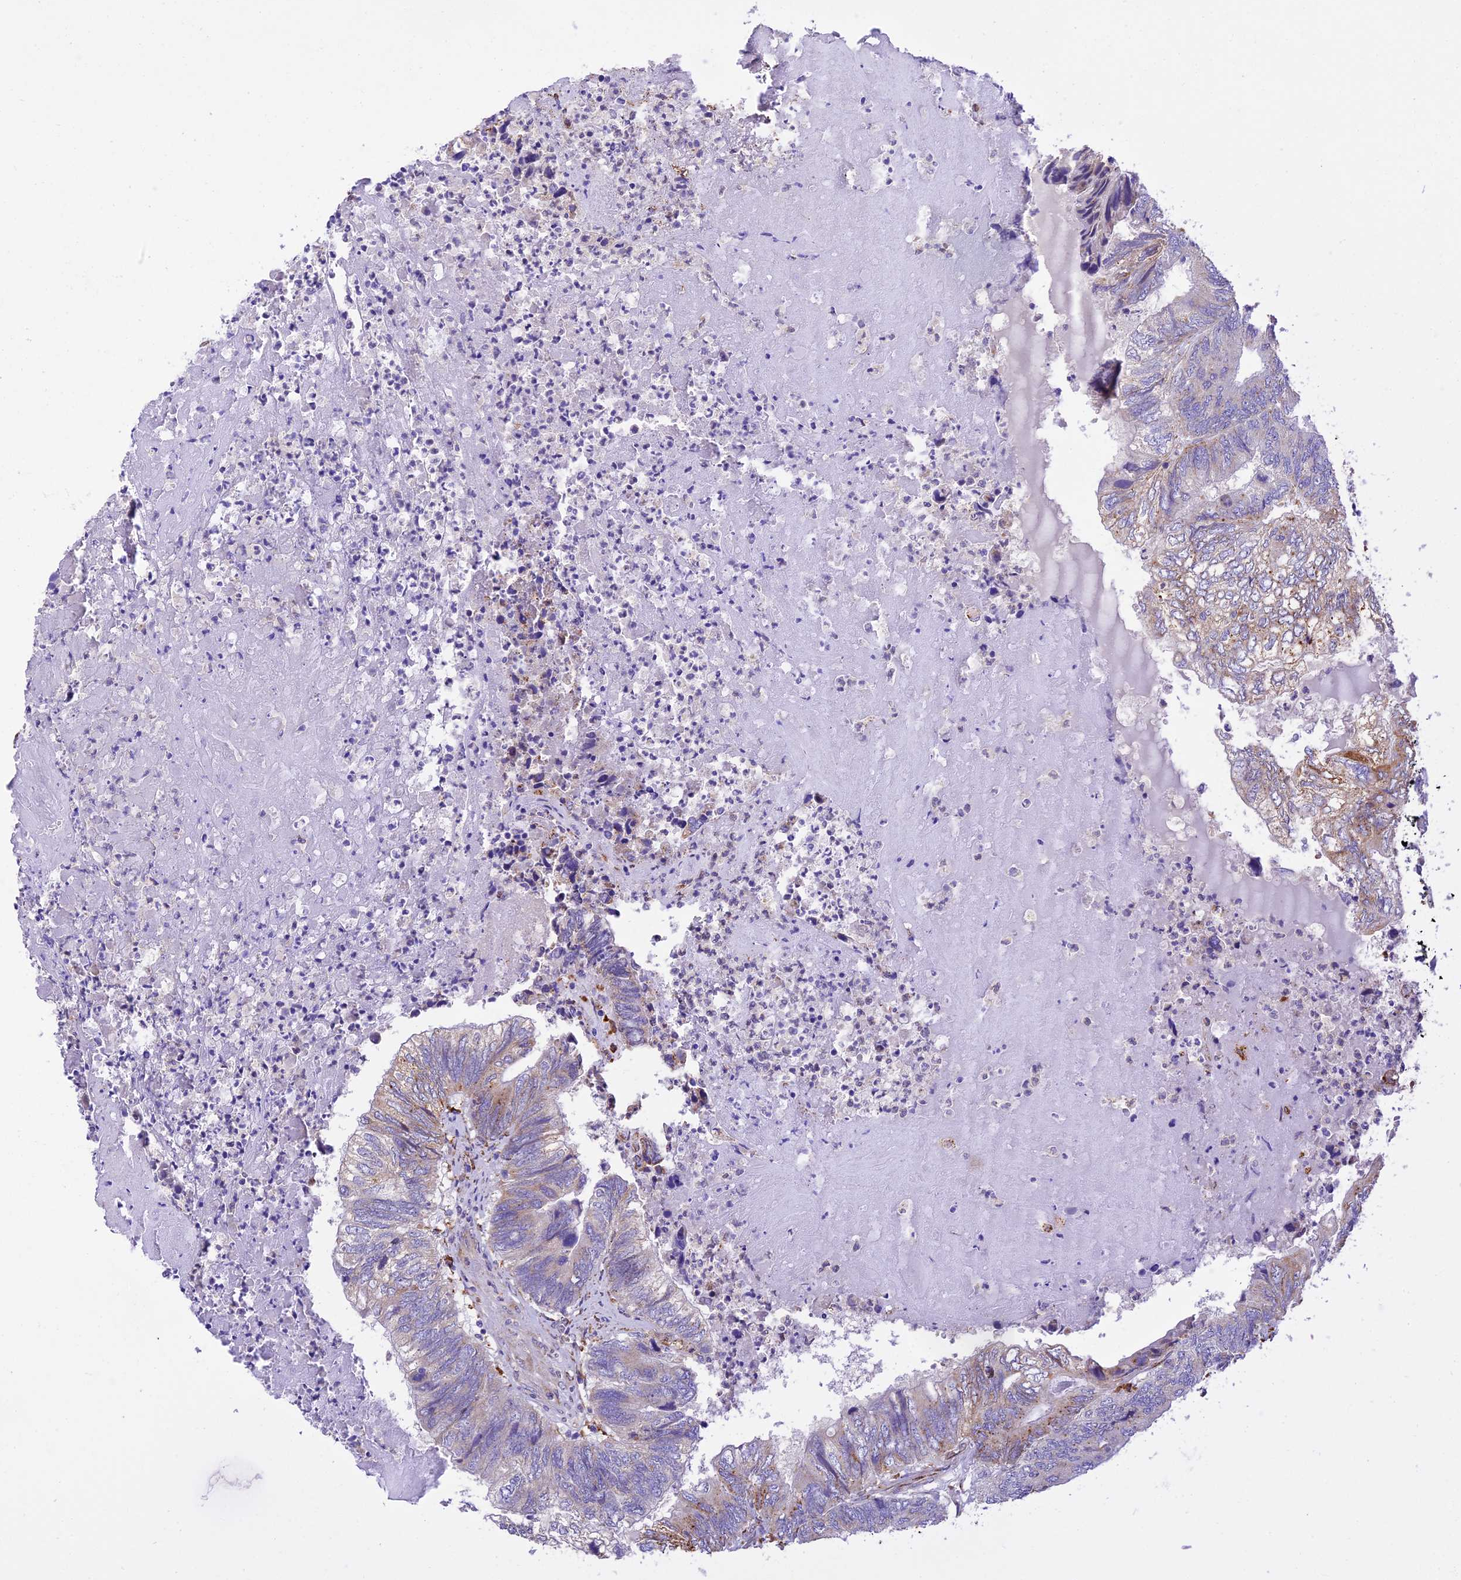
{"staining": {"intensity": "moderate", "quantity": "<25%", "location": "cytoplasmic/membranous"}, "tissue": "colorectal cancer", "cell_type": "Tumor cells", "image_type": "cancer", "snomed": [{"axis": "morphology", "description": "Adenocarcinoma, NOS"}, {"axis": "topography", "description": "Colon"}], "caption": "Protein staining of colorectal adenocarcinoma tissue displays moderate cytoplasmic/membranous positivity in about <25% of tumor cells. (Stains: DAB (3,3'-diaminobenzidine) in brown, nuclei in blue, Microscopy: brightfield microscopy at high magnification).", "gene": "VKORC1", "patient": {"sex": "female", "age": 67}}